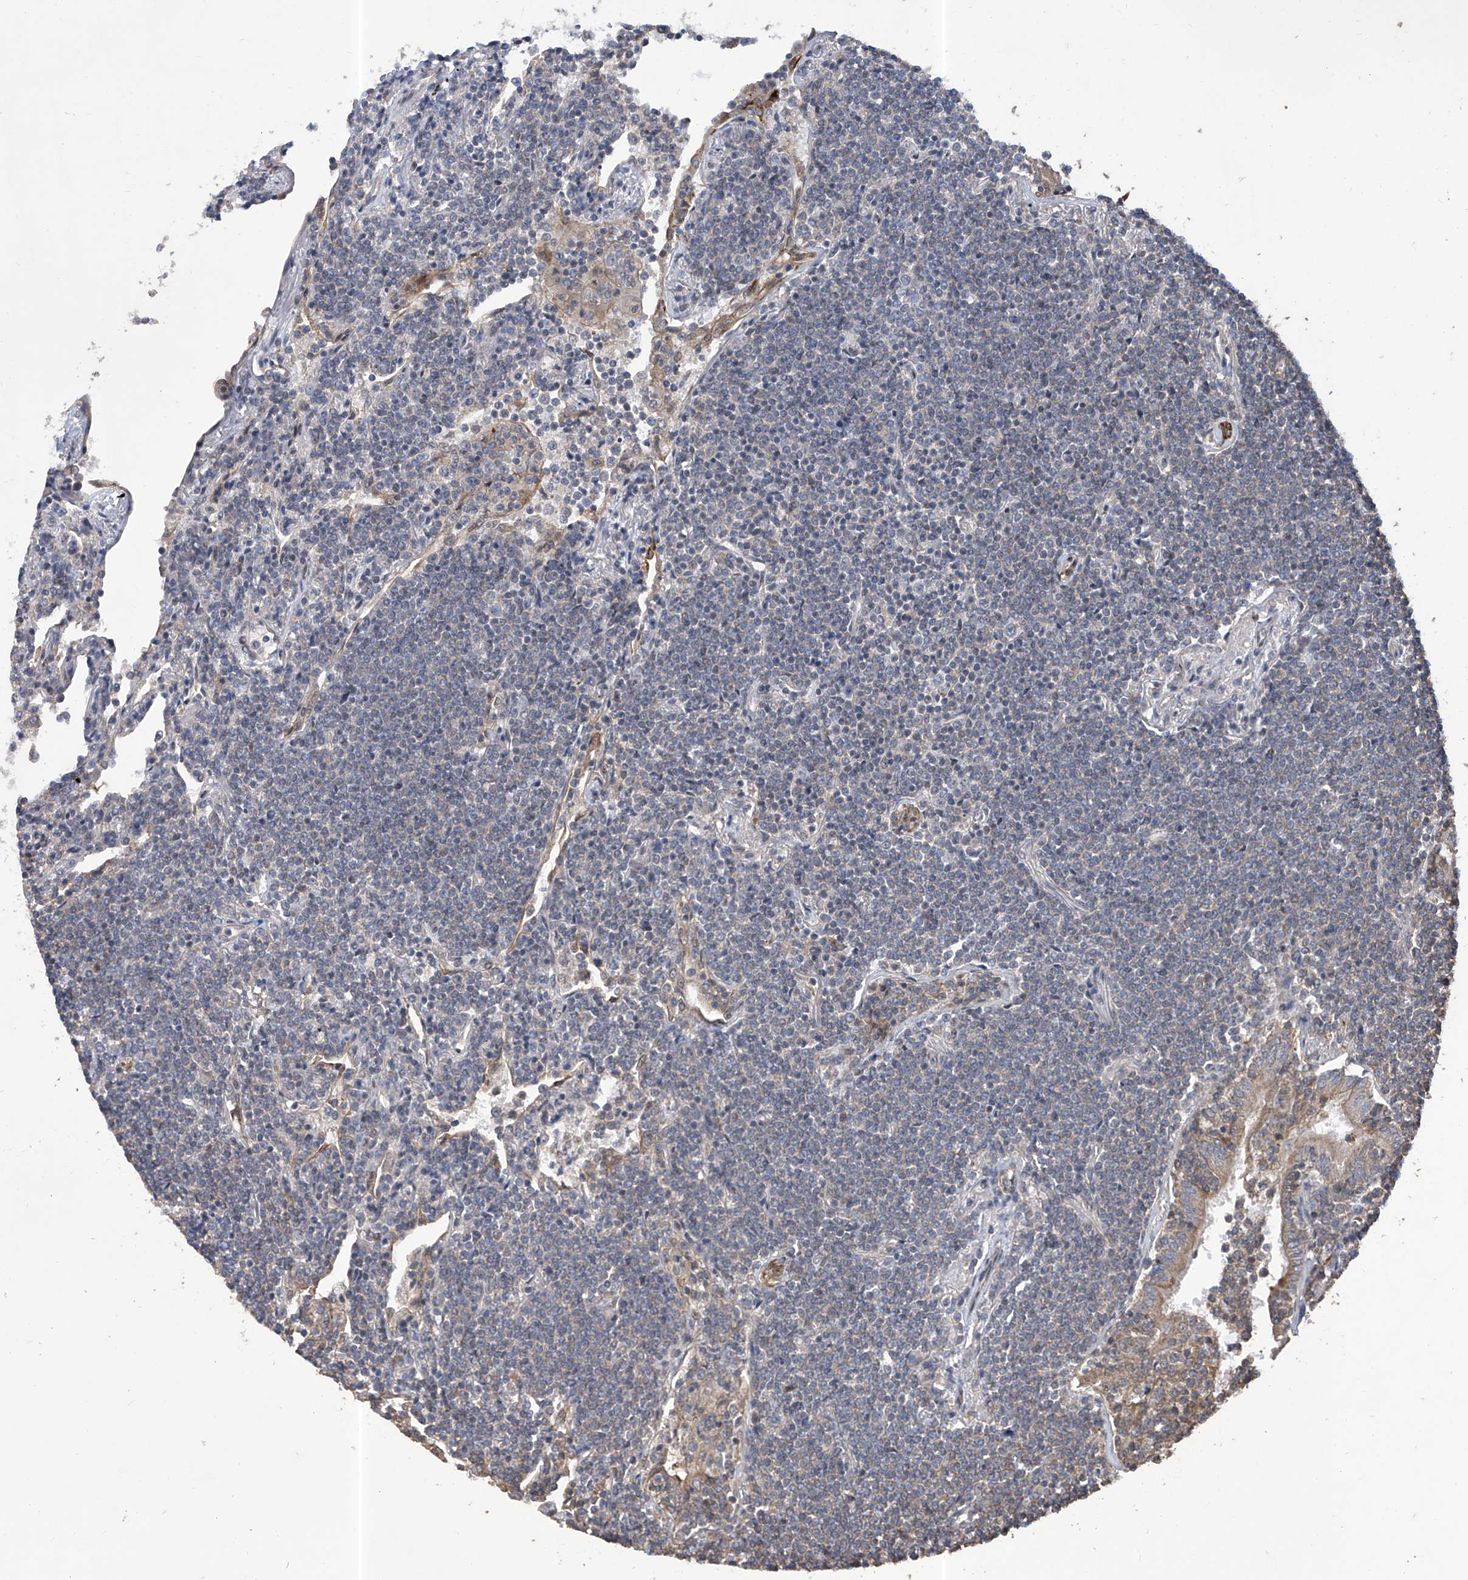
{"staining": {"intensity": "negative", "quantity": "none", "location": "none"}, "tissue": "lymphoma", "cell_type": "Tumor cells", "image_type": "cancer", "snomed": [{"axis": "morphology", "description": "Malignant lymphoma, non-Hodgkin's type, Low grade"}, {"axis": "topography", "description": "Lung"}], "caption": "This micrograph is of malignant lymphoma, non-Hodgkin's type (low-grade) stained with immunohistochemistry (IHC) to label a protein in brown with the nuclei are counter-stained blue. There is no positivity in tumor cells.", "gene": "KIFC2", "patient": {"sex": "female", "age": 71}}